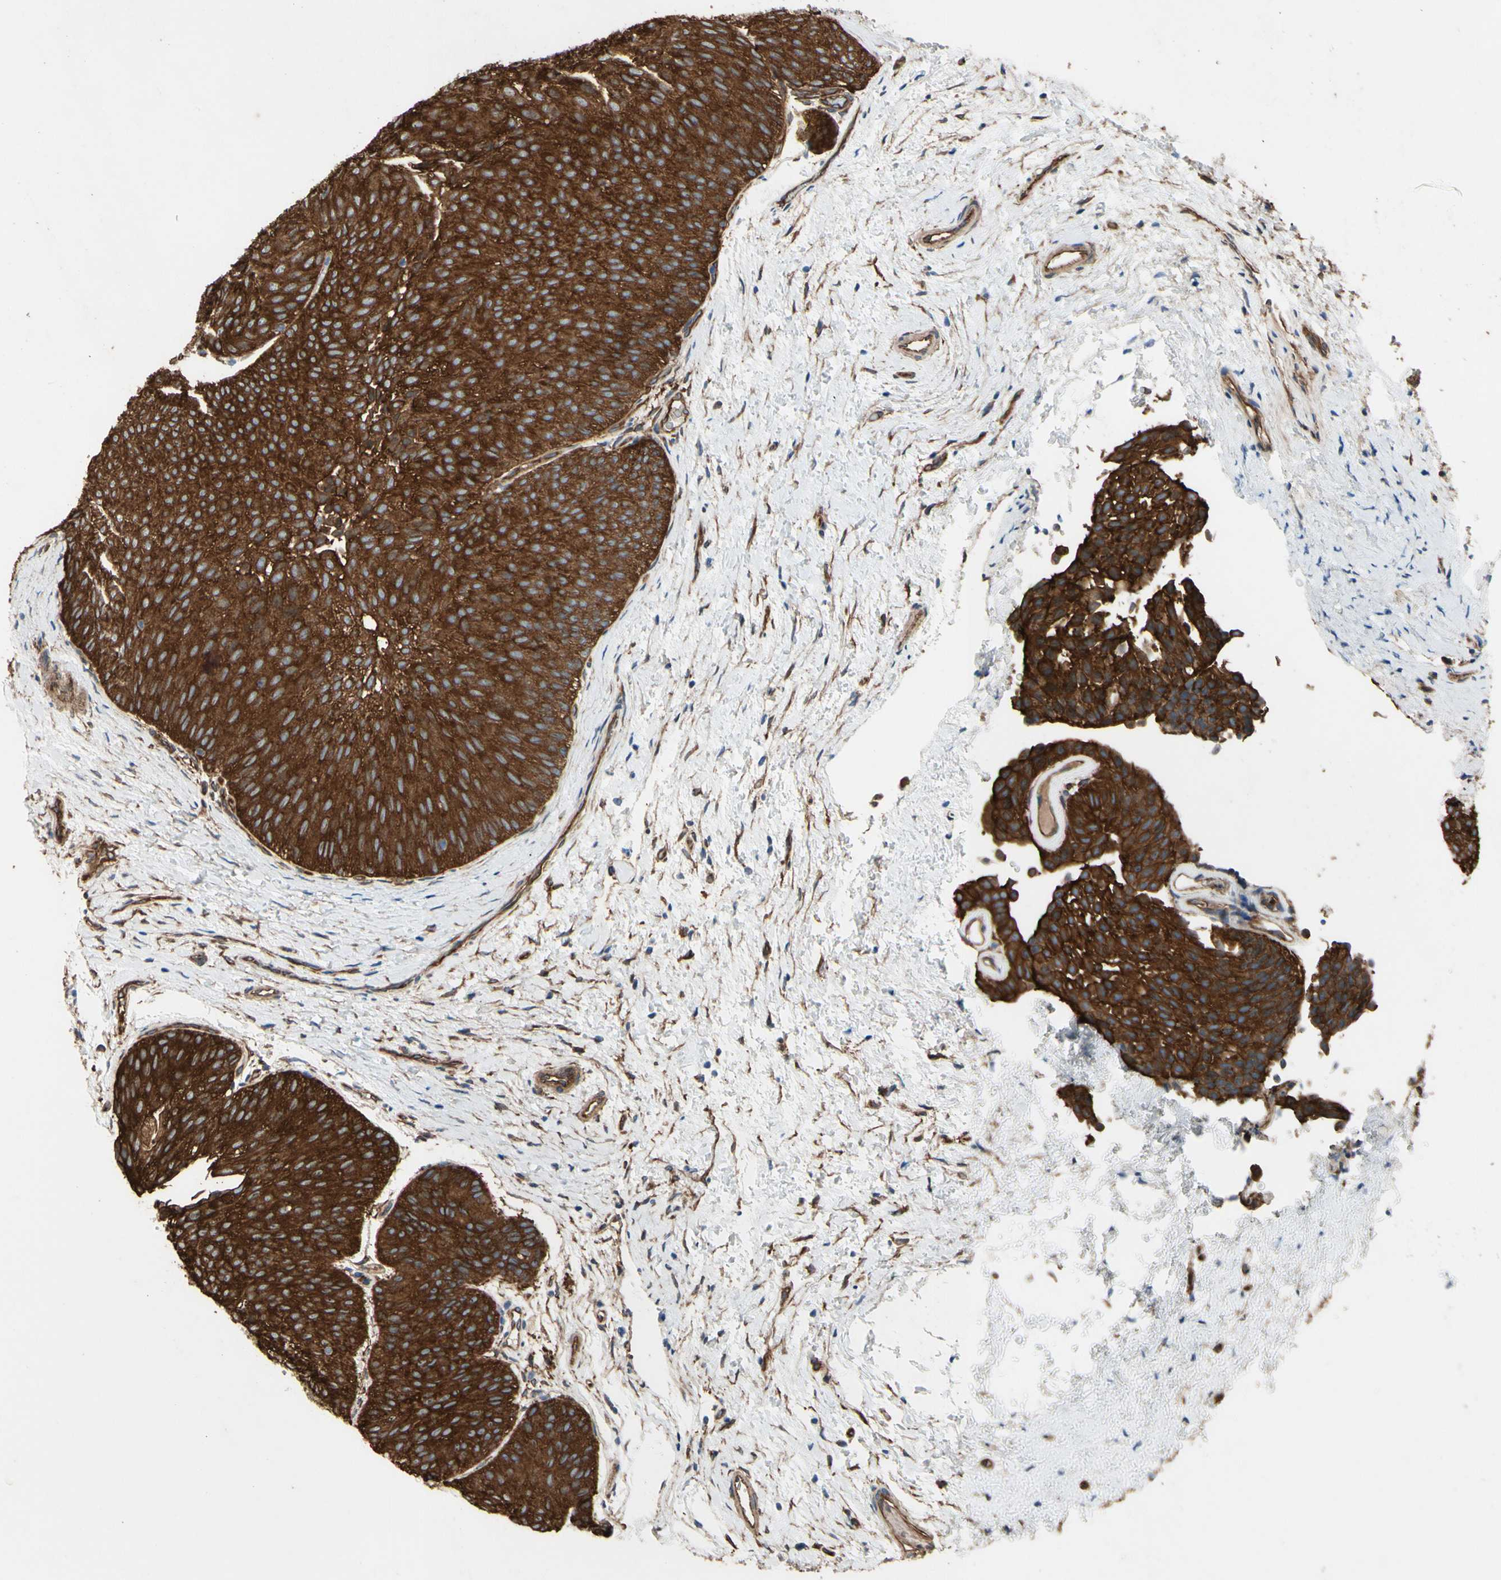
{"staining": {"intensity": "strong", "quantity": ">75%", "location": "cytoplasmic/membranous"}, "tissue": "urothelial cancer", "cell_type": "Tumor cells", "image_type": "cancer", "snomed": [{"axis": "morphology", "description": "Urothelial carcinoma, Low grade"}, {"axis": "topography", "description": "Urinary bladder"}], "caption": "Immunohistochemistry (IHC) (DAB) staining of human urothelial carcinoma (low-grade) demonstrates strong cytoplasmic/membranous protein positivity in about >75% of tumor cells.", "gene": "CTTNBP2", "patient": {"sex": "female", "age": 60}}